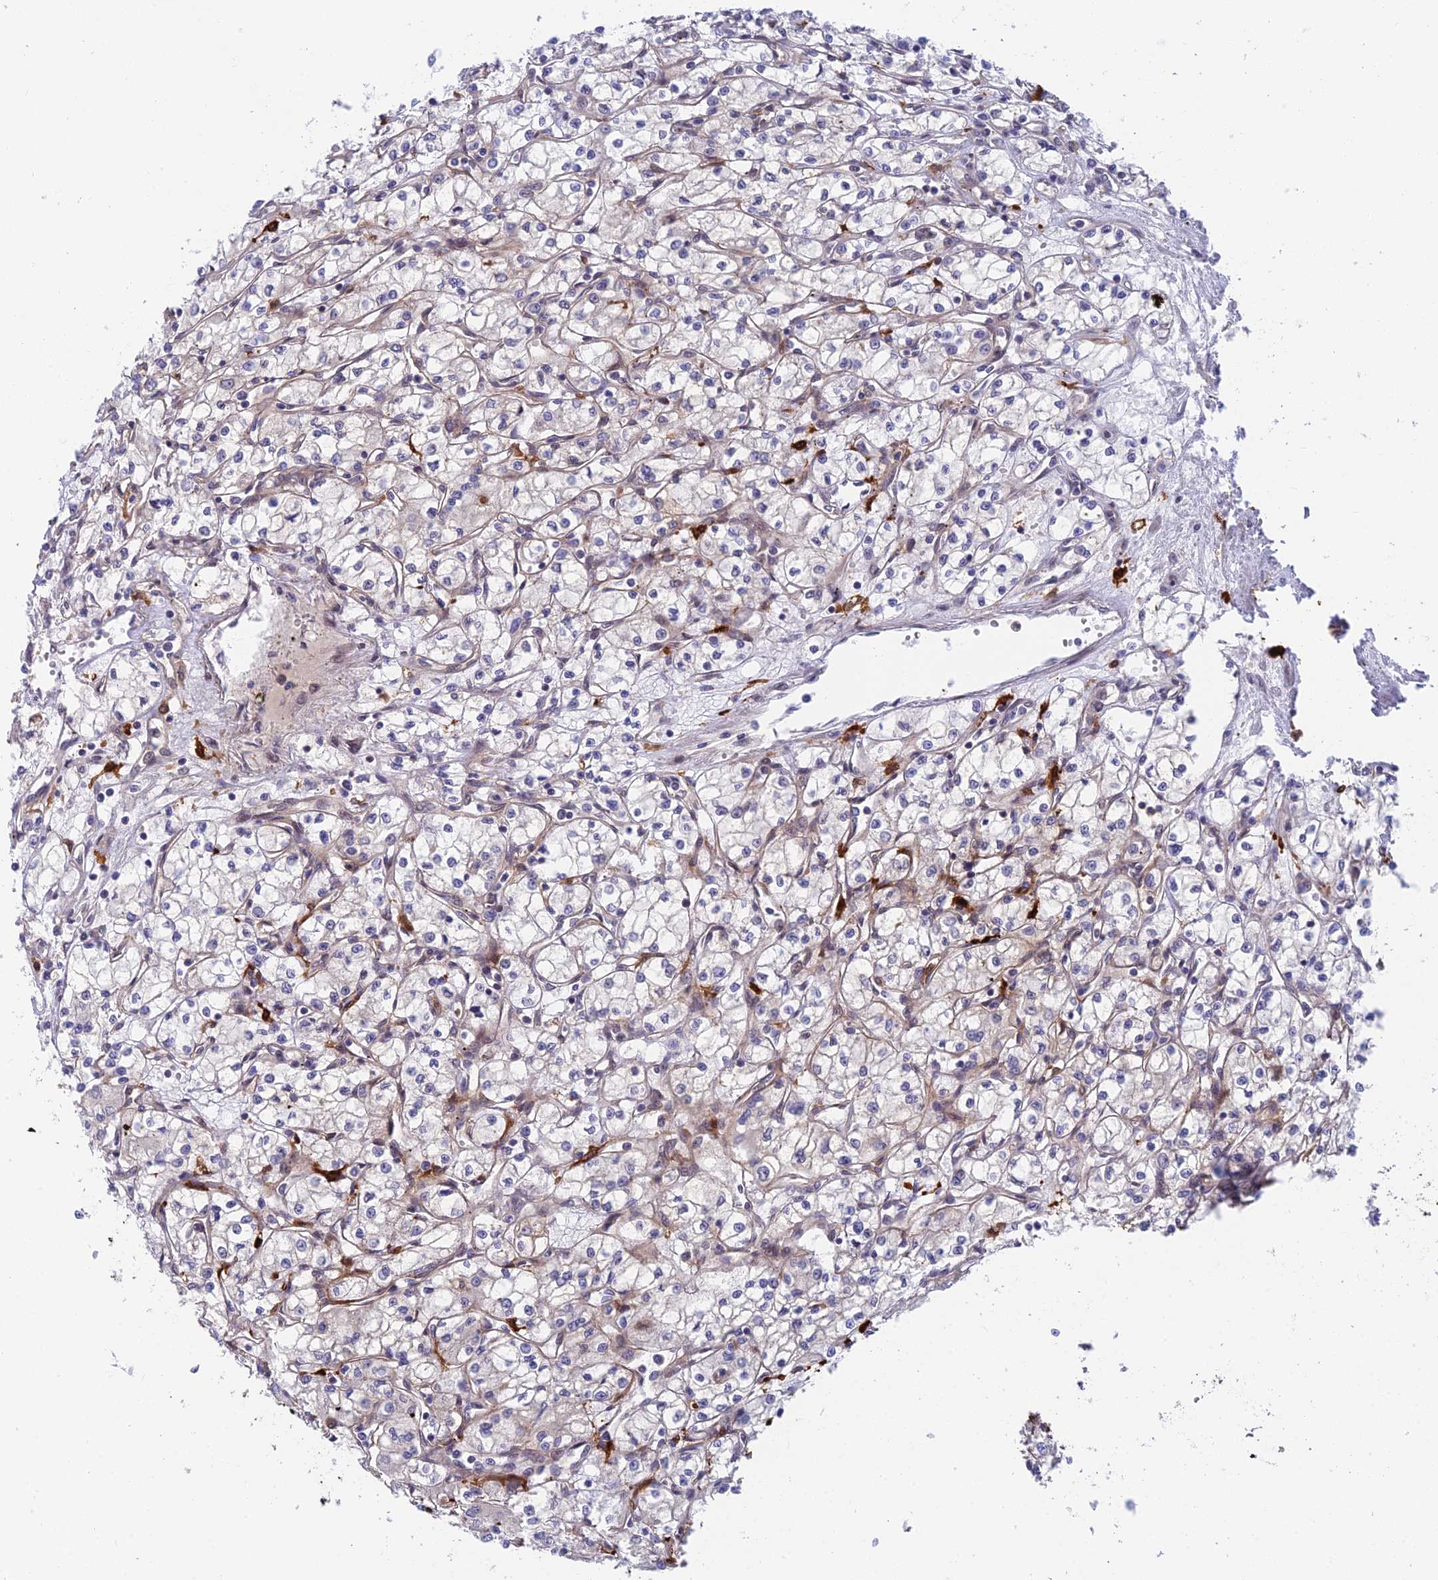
{"staining": {"intensity": "negative", "quantity": "none", "location": "none"}, "tissue": "renal cancer", "cell_type": "Tumor cells", "image_type": "cancer", "snomed": [{"axis": "morphology", "description": "Adenocarcinoma, NOS"}, {"axis": "topography", "description": "Kidney"}], "caption": "DAB immunohistochemical staining of human renal cancer (adenocarcinoma) exhibits no significant expression in tumor cells.", "gene": "NSMCE1", "patient": {"sex": "male", "age": 59}}